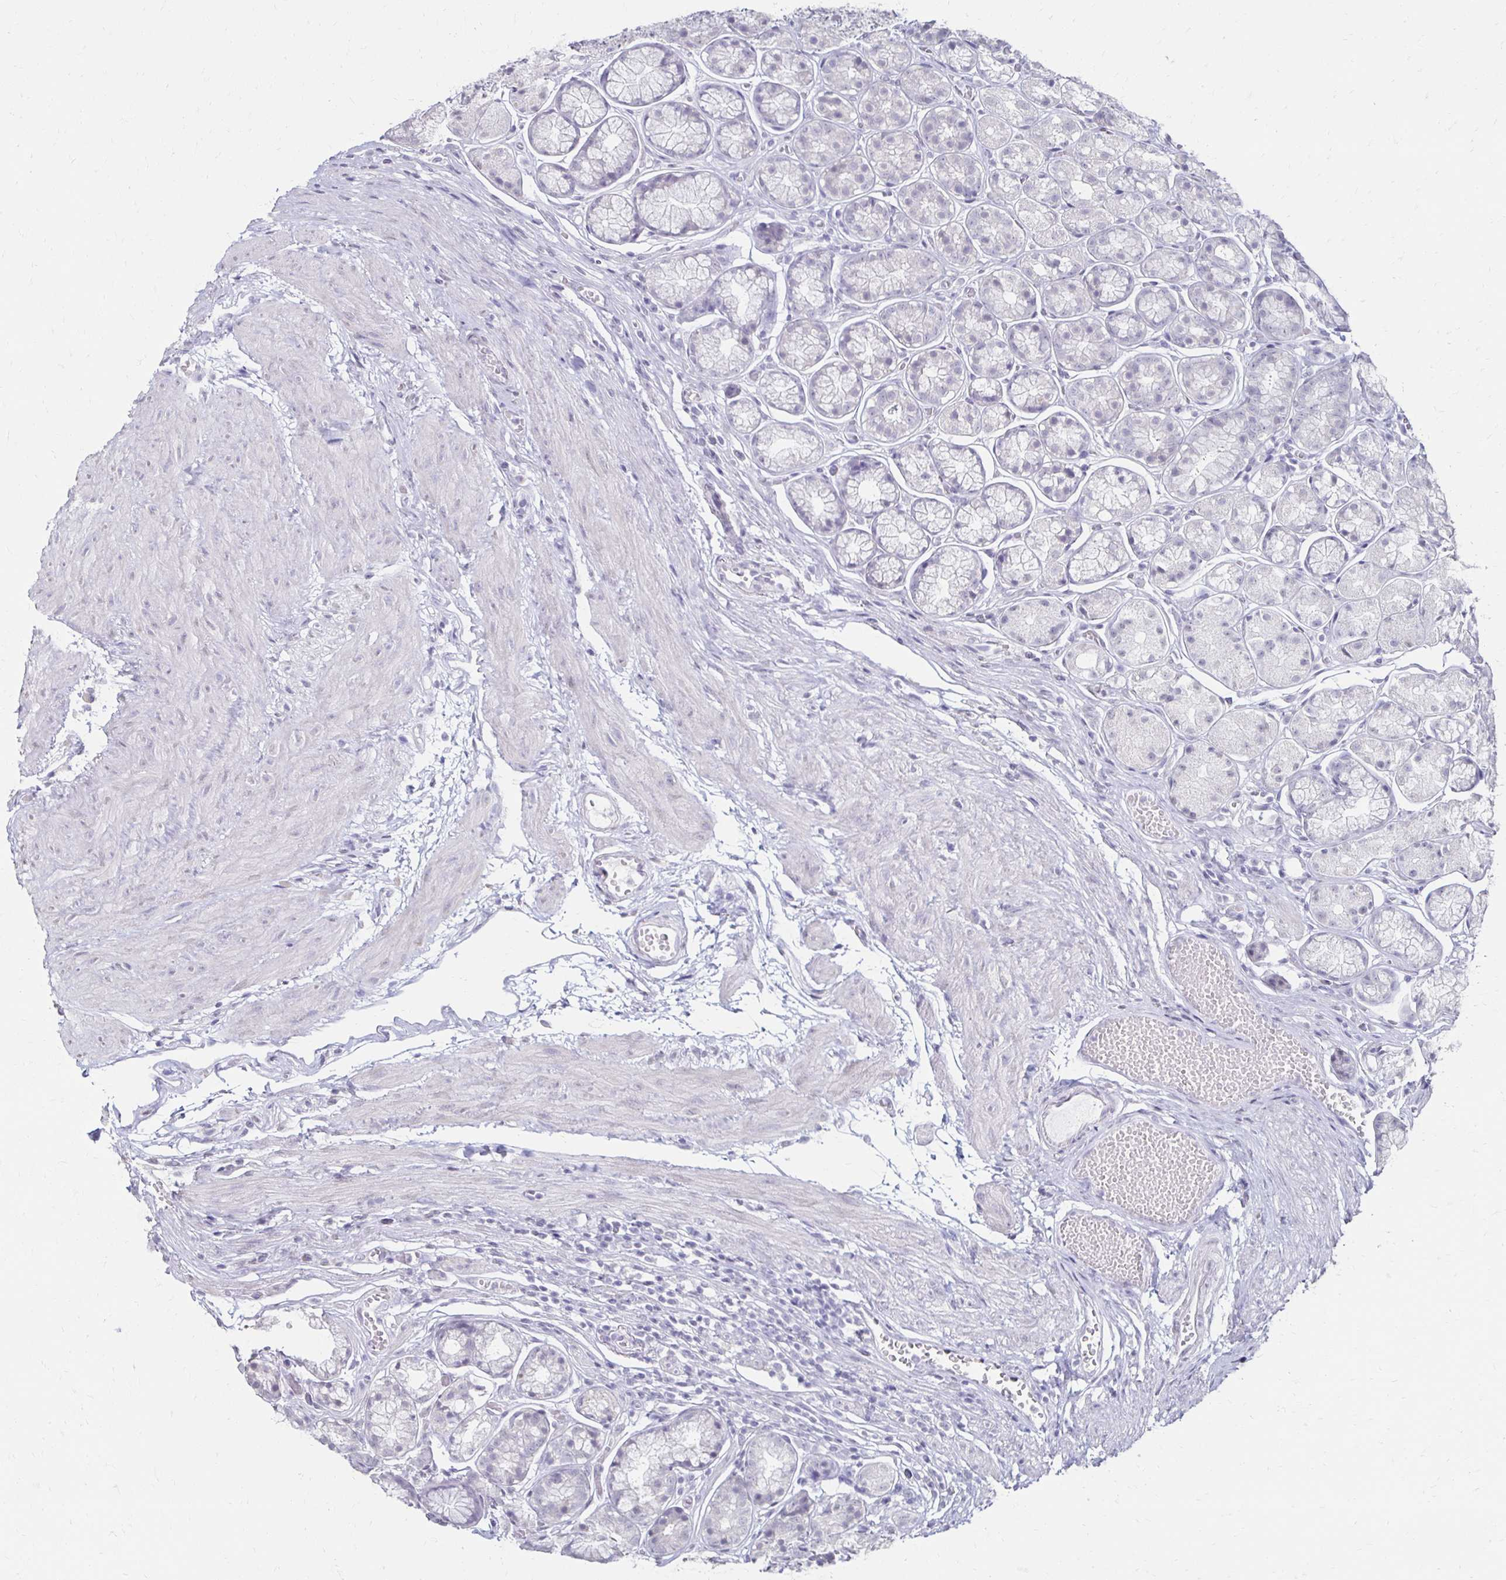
{"staining": {"intensity": "negative", "quantity": "none", "location": "none"}, "tissue": "stomach", "cell_type": "Glandular cells", "image_type": "normal", "snomed": [{"axis": "morphology", "description": "Normal tissue, NOS"}, {"axis": "topography", "description": "Smooth muscle"}, {"axis": "topography", "description": "Stomach"}], "caption": "High power microscopy photomicrograph of an immunohistochemistry (IHC) histopathology image of benign stomach, revealing no significant positivity in glandular cells. (DAB (3,3'-diaminobenzidine) immunohistochemistry with hematoxylin counter stain).", "gene": "TOMM34", "patient": {"sex": "male", "age": 70}}